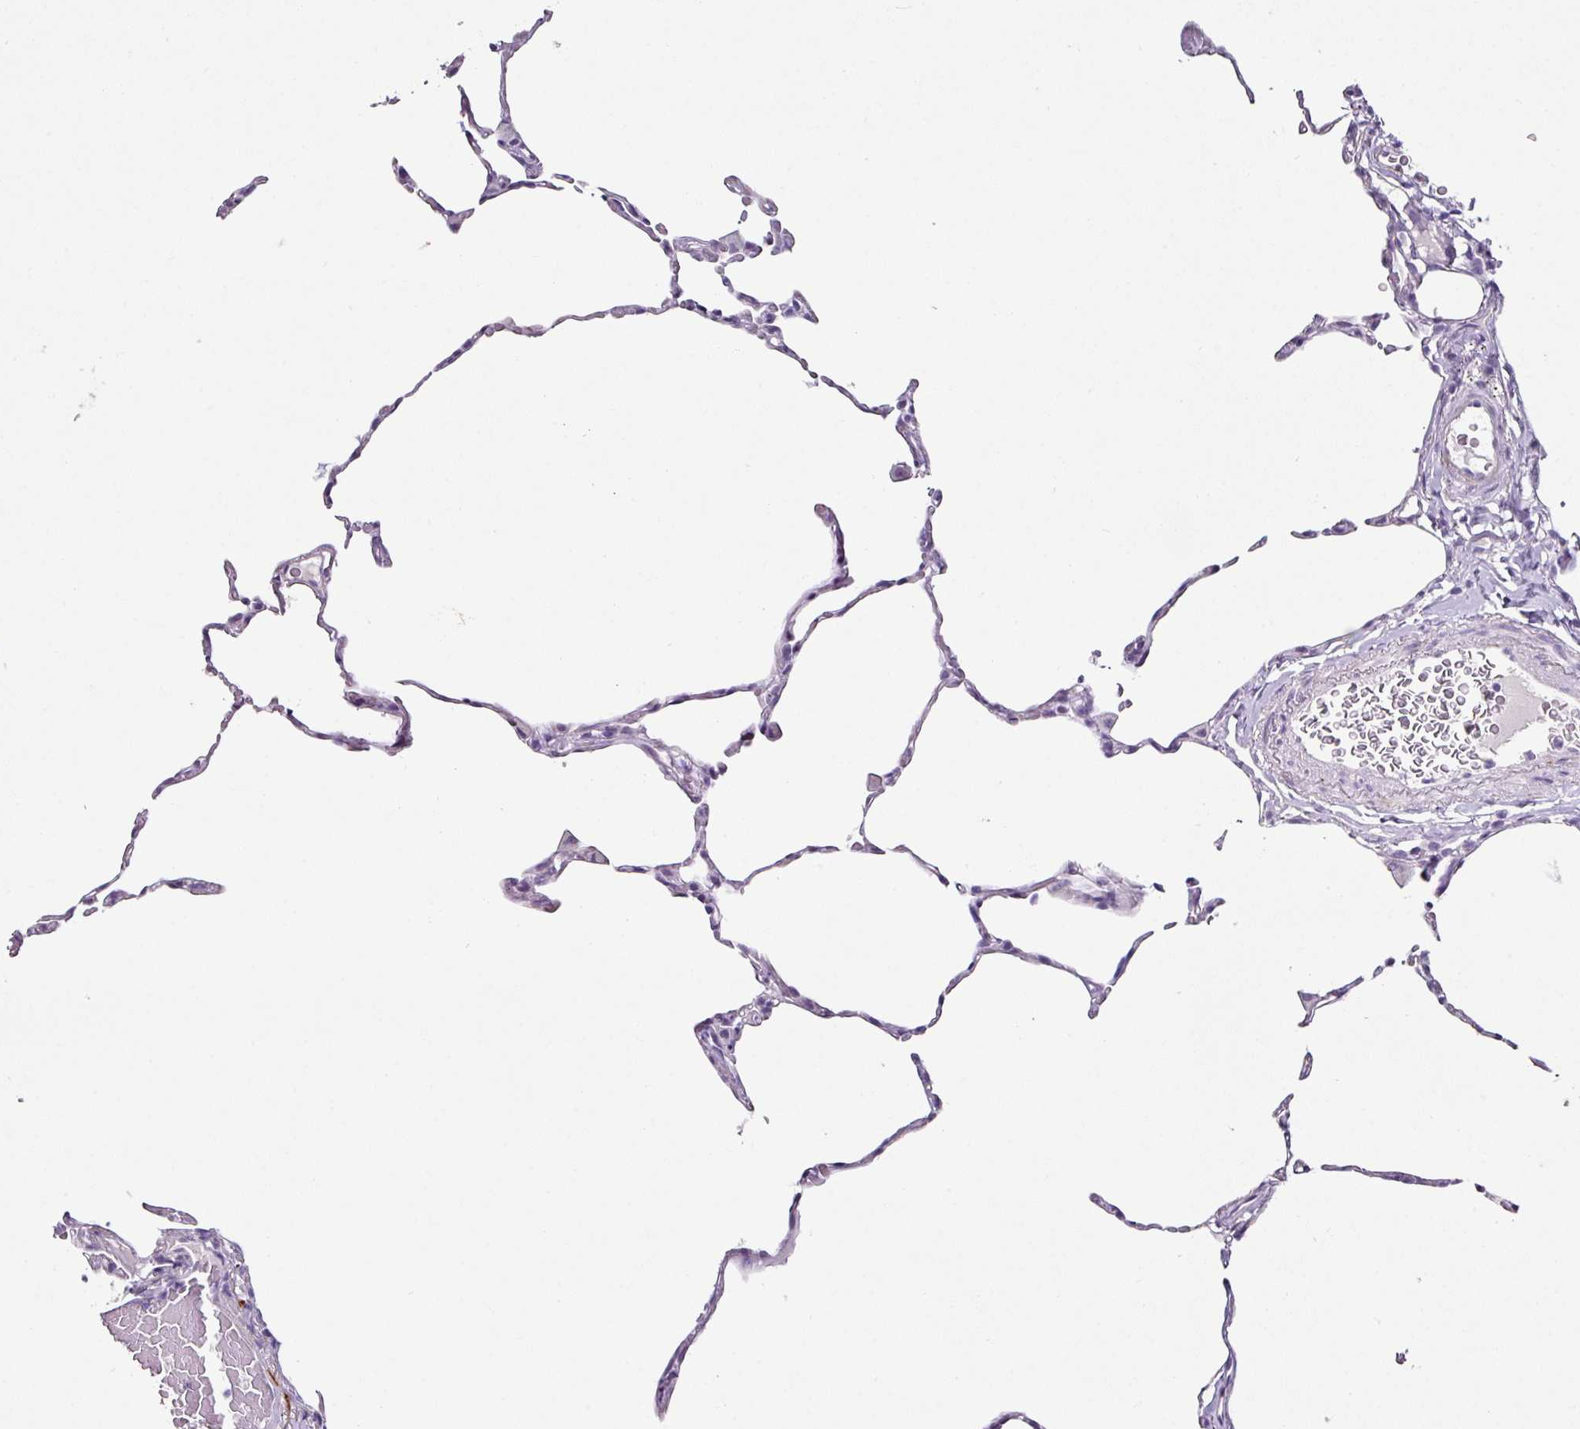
{"staining": {"intensity": "weak", "quantity": "25%-75%", "location": "cytoplasmic/membranous"}, "tissue": "lung", "cell_type": "Alveolar cells", "image_type": "normal", "snomed": [{"axis": "morphology", "description": "Normal tissue, NOS"}, {"axis": "topography", "description": "Lung"}], "caption": "This is an image of IHC staining of unremarkable lung, which shows weak staining in the cytoplasmic/membranous of alveolar cells.", "gene": "TRA2A", "patient": {"sex": "female", "age": 57}}